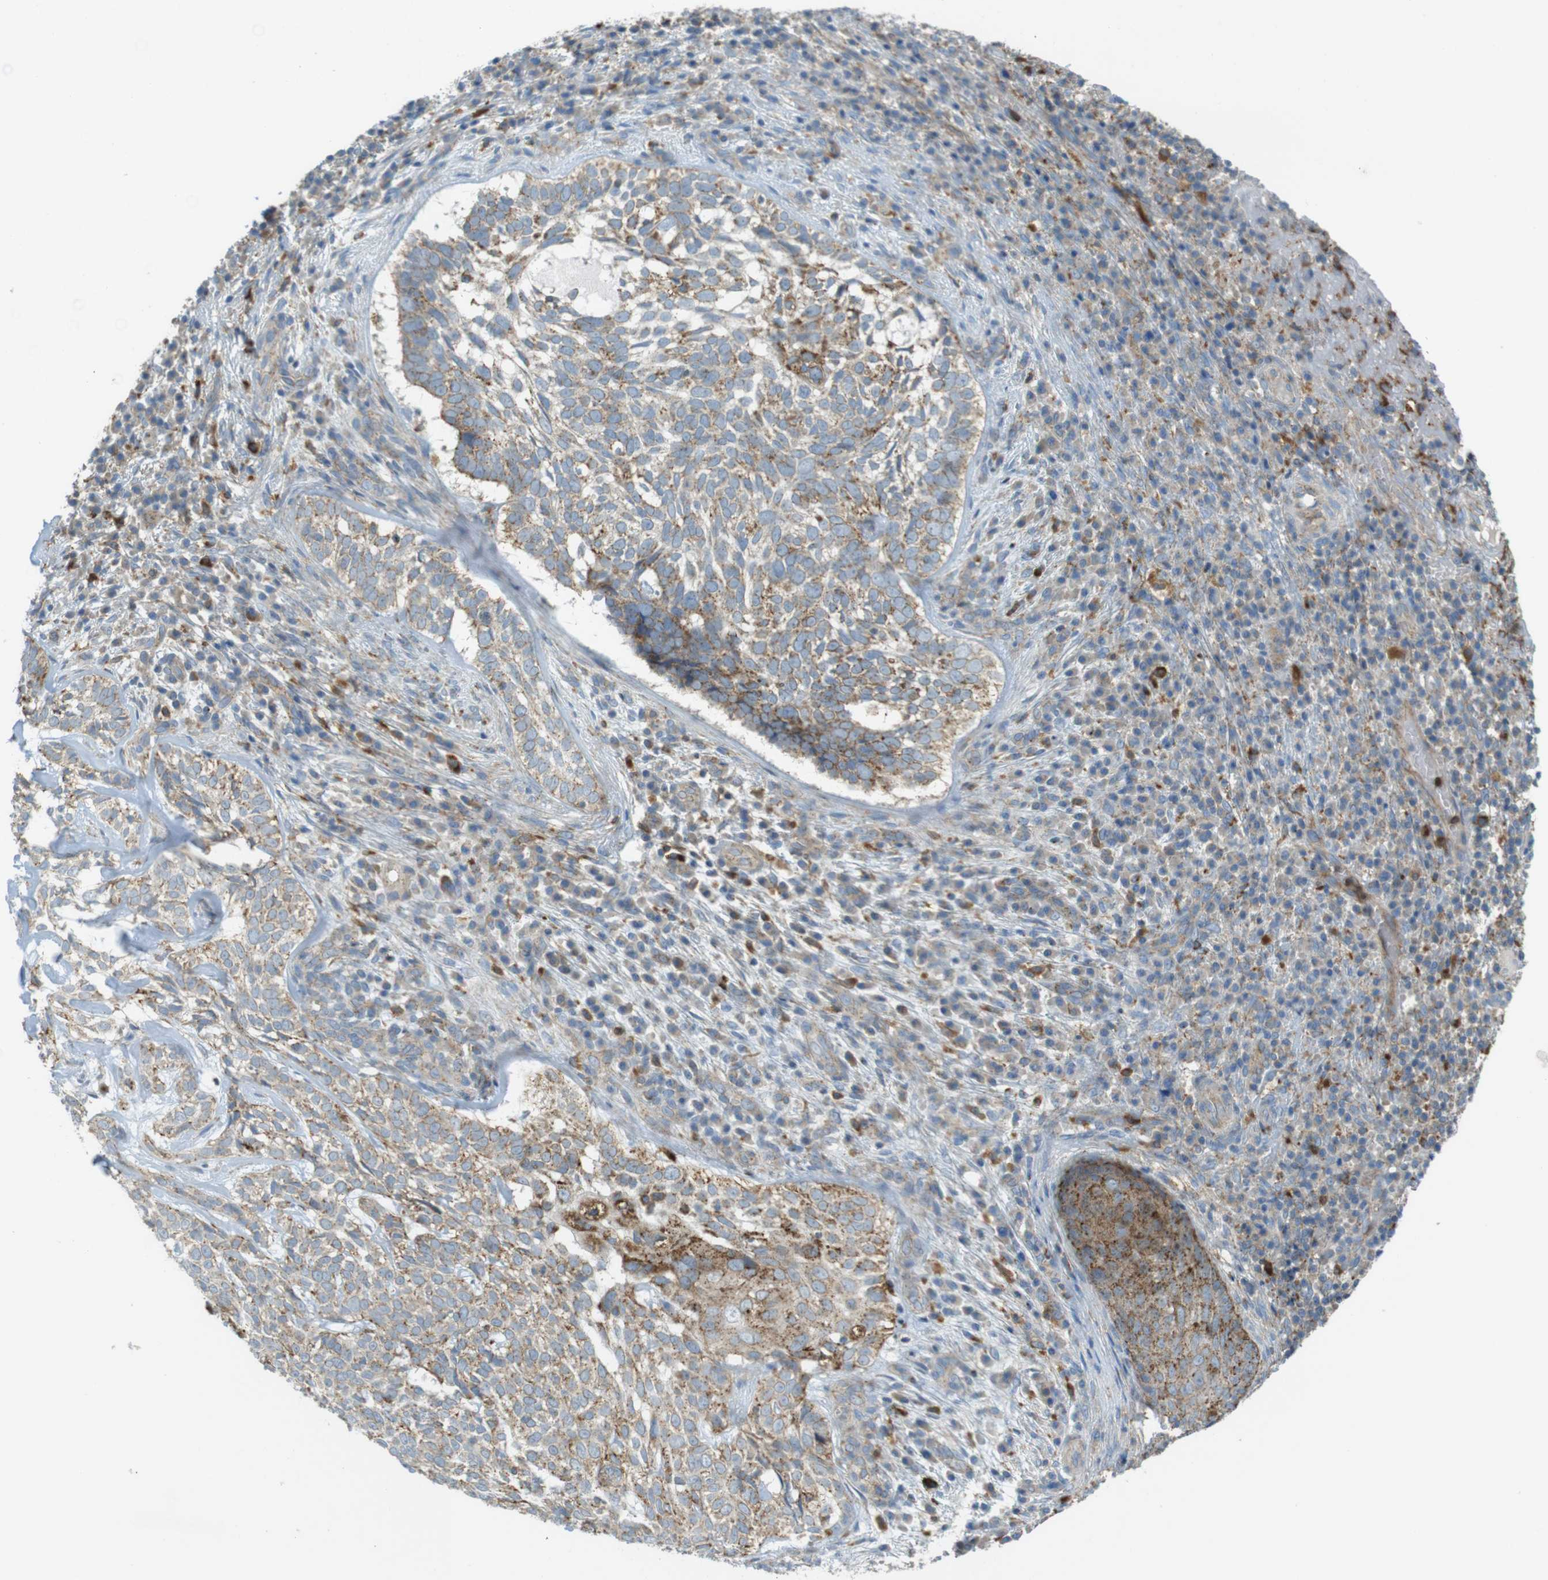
{"staining": {"intensity": "moderate", "quantity": ">75%", "location": "cytoplasmic/membranous"}, "tissue": "skin cancer", "cell_type": "Tumor cells", "image_type": "cancer", "snomed": [{"axis": "morphology", "description": "Basal cell carcinoma"}, {"axis": "topography", "description": "Skin"}], "caption": "Protein staining exhibits moderate cytoplasmic/membranous expression in about >75% of tumor cells in skin cancer.", "gene": "LAMP1", "patient": {"sex": "male", "age": 72}}